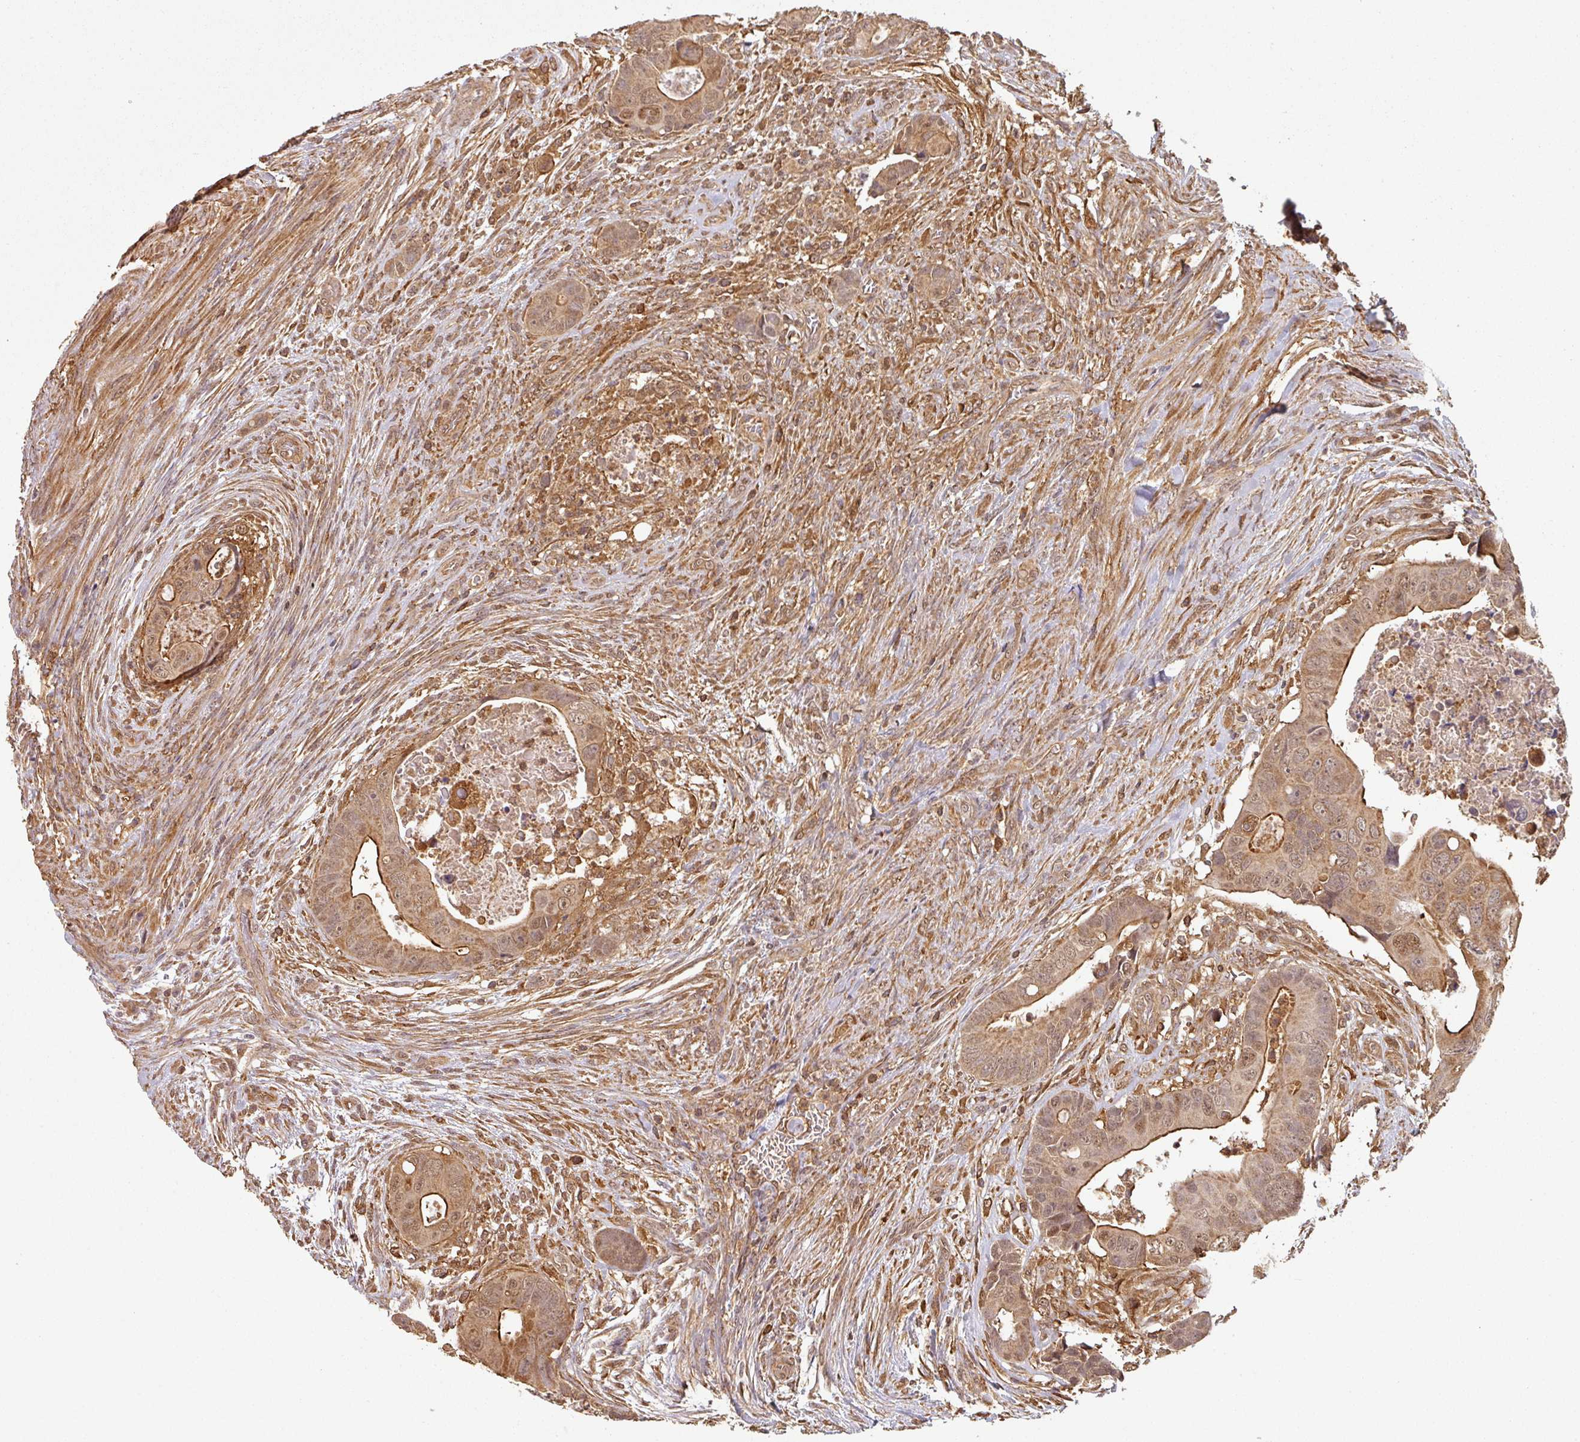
{"staining": {"intensity": "moderate", "quantity": ">75%", "location": "cytoplasmic/membranous,nuclear"}, "tissue": "colorectal cancer", "cell_type": "Tumor cells", "image_type": "cancer", "snomed": [{"axis": "morphology", "description": "Adenocarcinoma, NOS"}, {"axis": "topography", "description": "Rectum"}], "caption": "The immunohistochemical stain highlights moderate cytoplasmic/membranous and nuclear positivity in tumor cells of colorectal cancer tissue.", "gene": "ZNF322", "patient": {"sex": "female", "age": 78}}